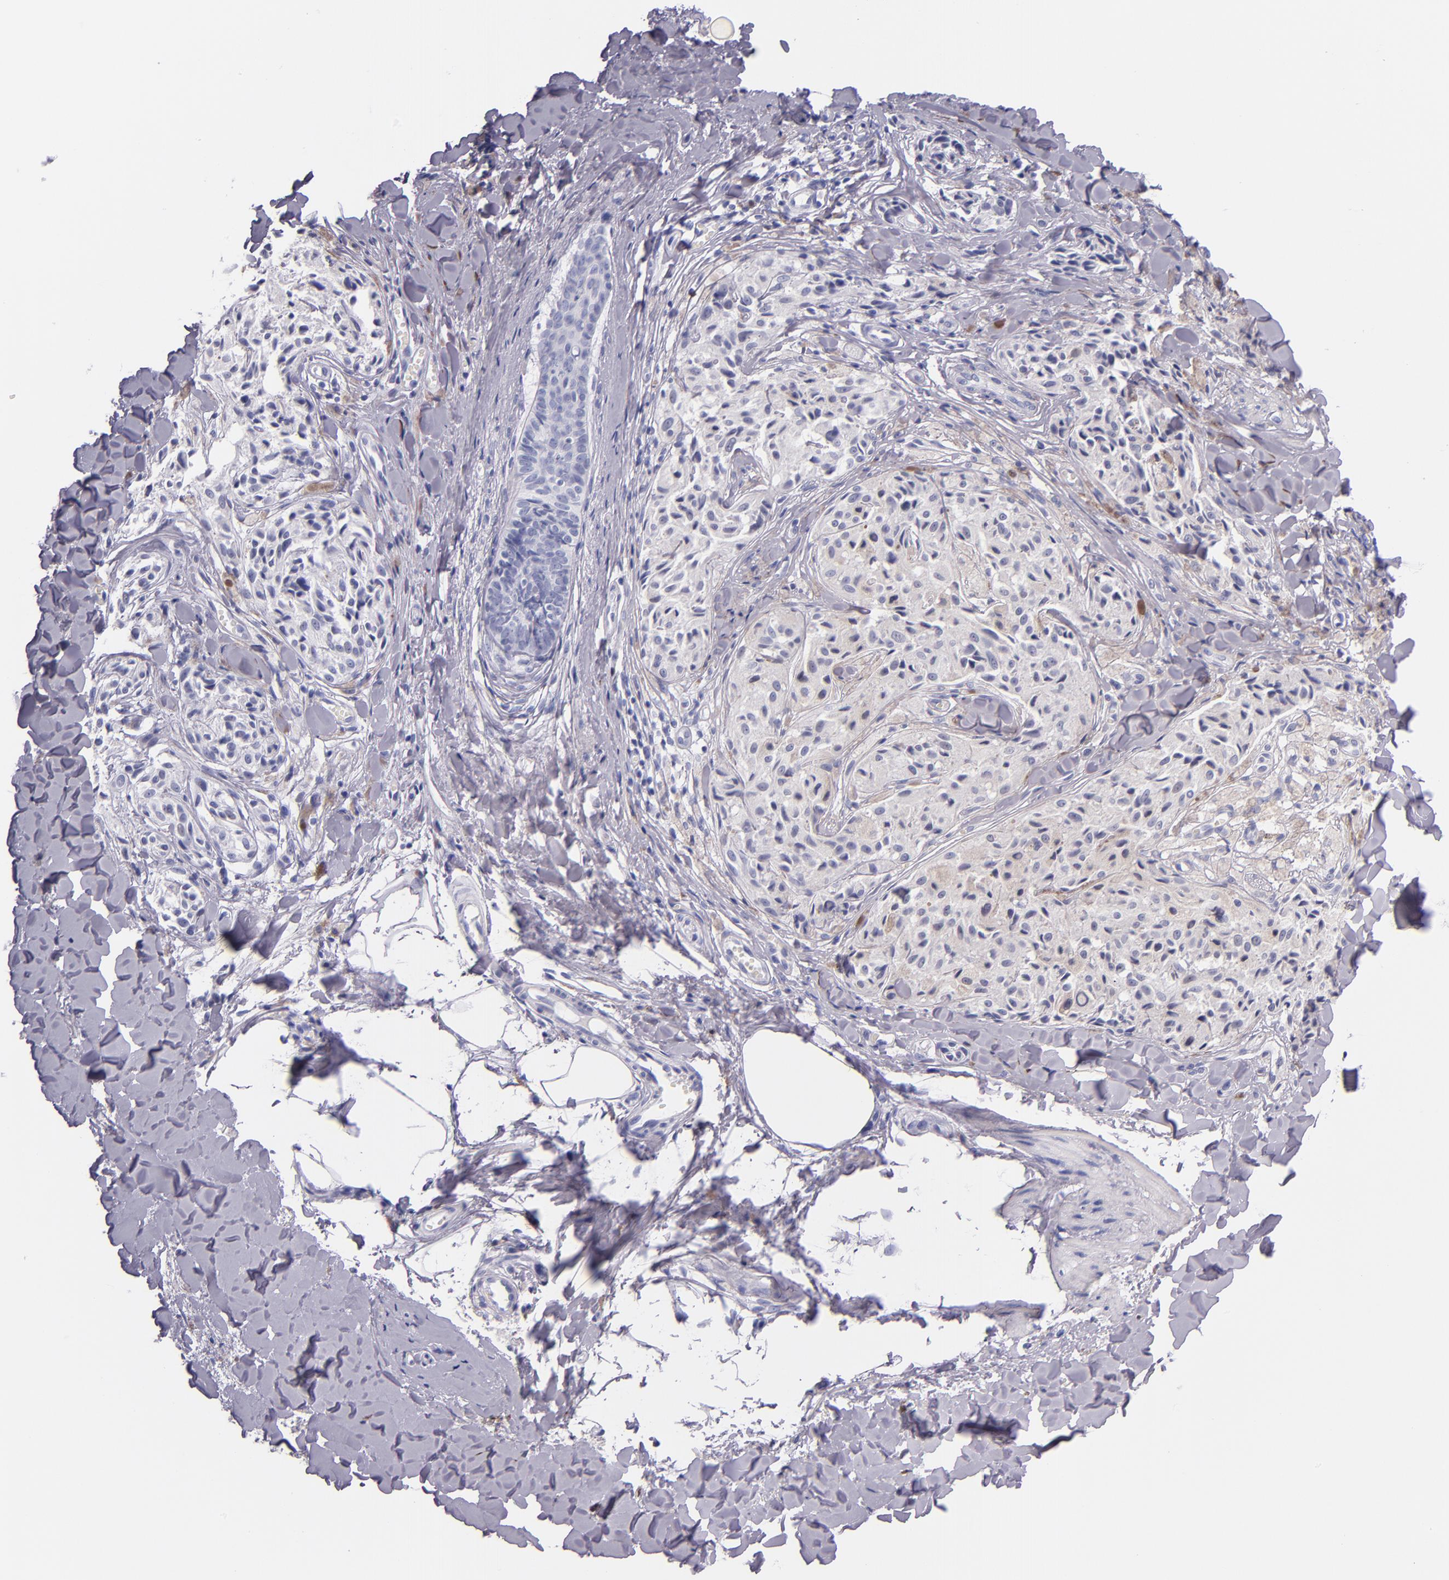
{"staining": {"intensity": "weak", "quantity": "<25%", "location": "cytoplasmic/membranous"}, "tissue": "melanoma", "cell_type": "Tumor cells", "image_type": "cancer", "snomed": [{"axis": "morphology", "description": "Malignant melanoma, Metastatic site"}, {"axis": "topography", "description": "Skin"}], "caption": "Immunohistochemical staining of human malignant melanoma (metastatic site) displays no significant staining in tumor cells.", "gene": "IRF4", "patient": {"sex": "female", "age": 66}}